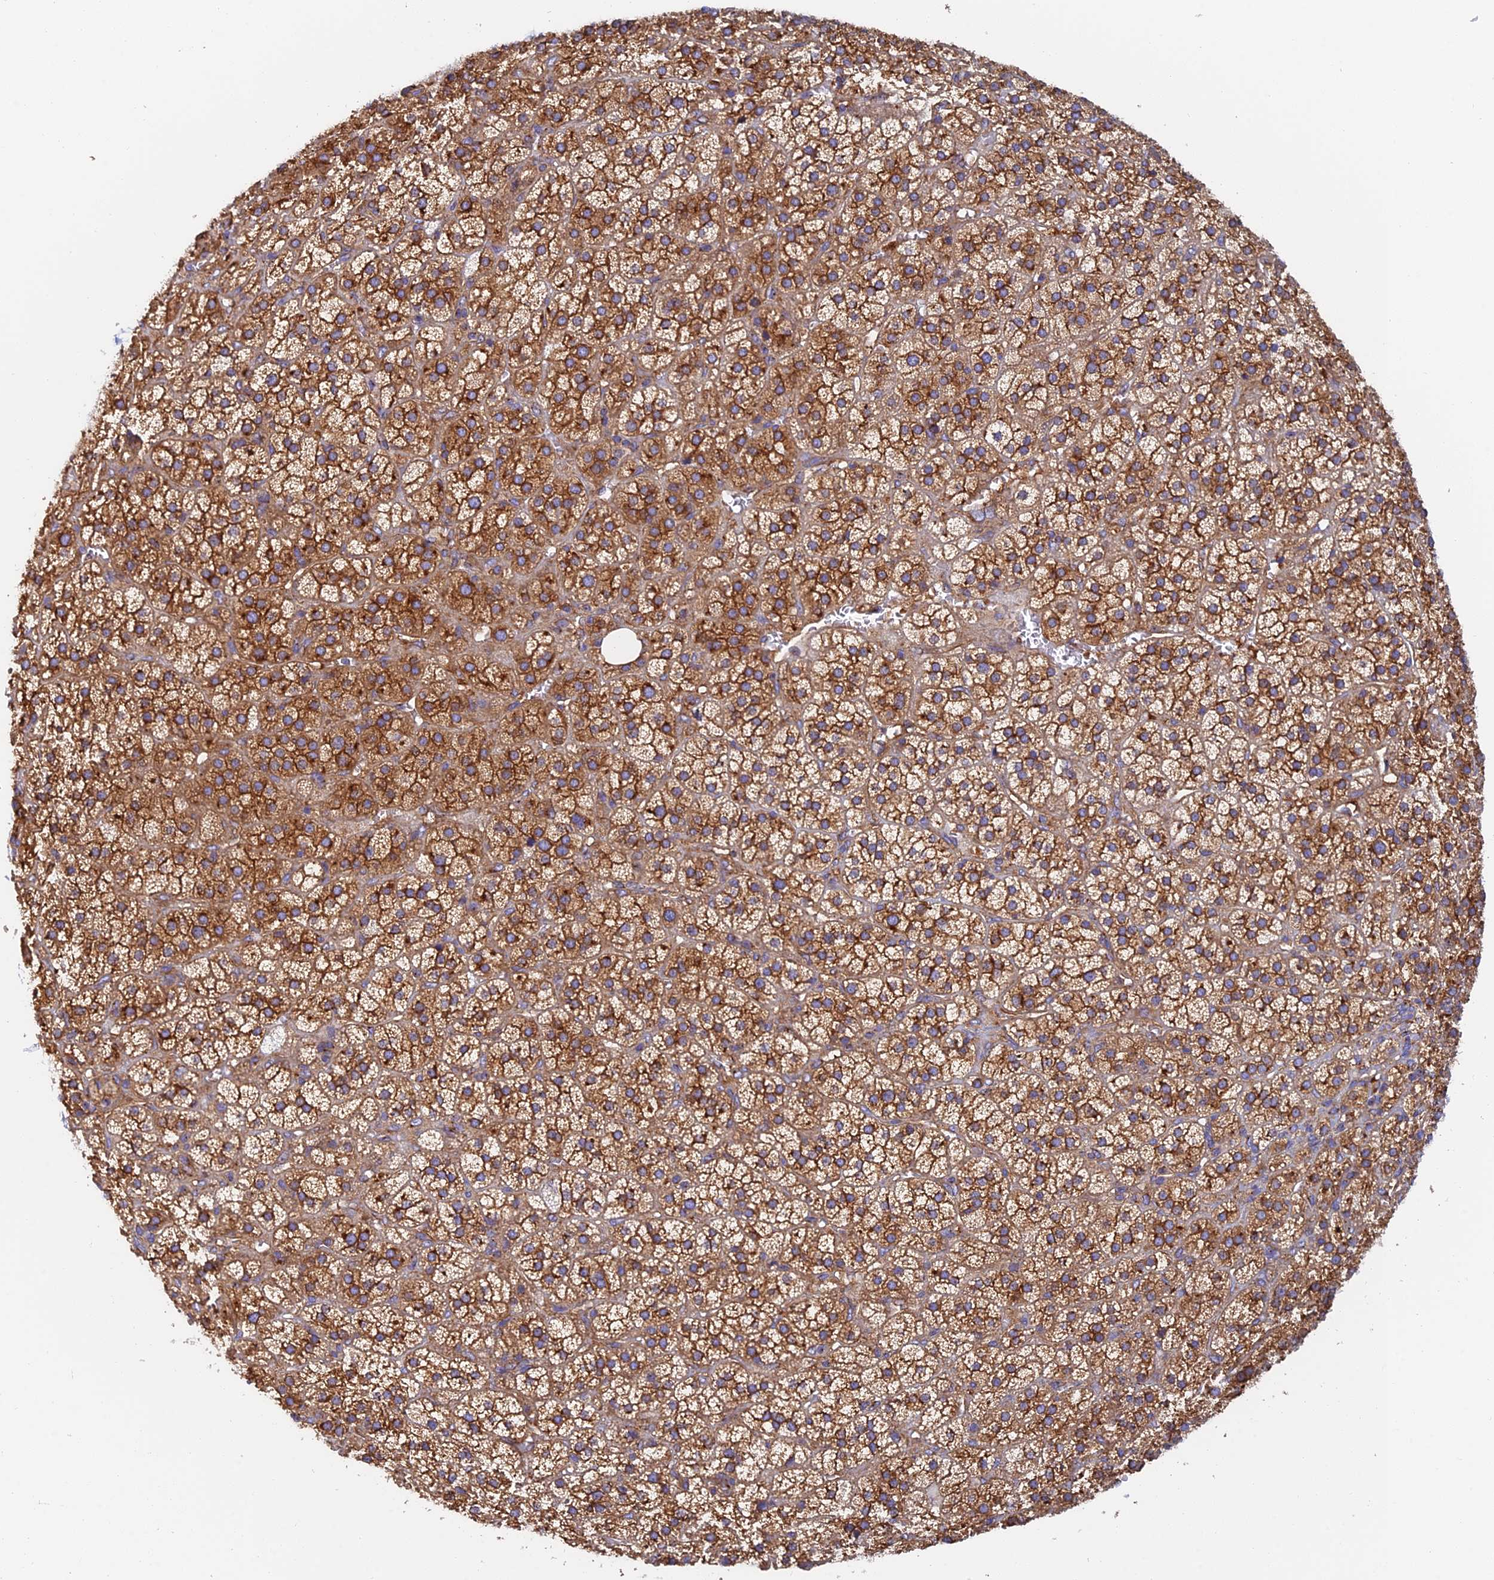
{"staining": {"intensity": "moderate", "quantity": ">75%", "location": "cytoplasmic/membranous"}, "tissue": "adrenal gland", "cell_type": "Glandular cells", "image_type": "normal", "snomed": [{"axis": "morphology", "description": "Normal tissue, NOS"}, {"axis": "topography", "description": "Adrenal gland"}], "caption": "The image reveals staining of benign adrenal gland, revealing moderate cytoplasmic/membranous protein staining (brown color) within glandular cells. The staining was performed using DAB to visualize the protein expression in brown, while the nuclei were stained in blue with hematoxylin (Magnification: 20x).", "gene": "DCTN2", "patient": {"sex": "female", "age": 70}}